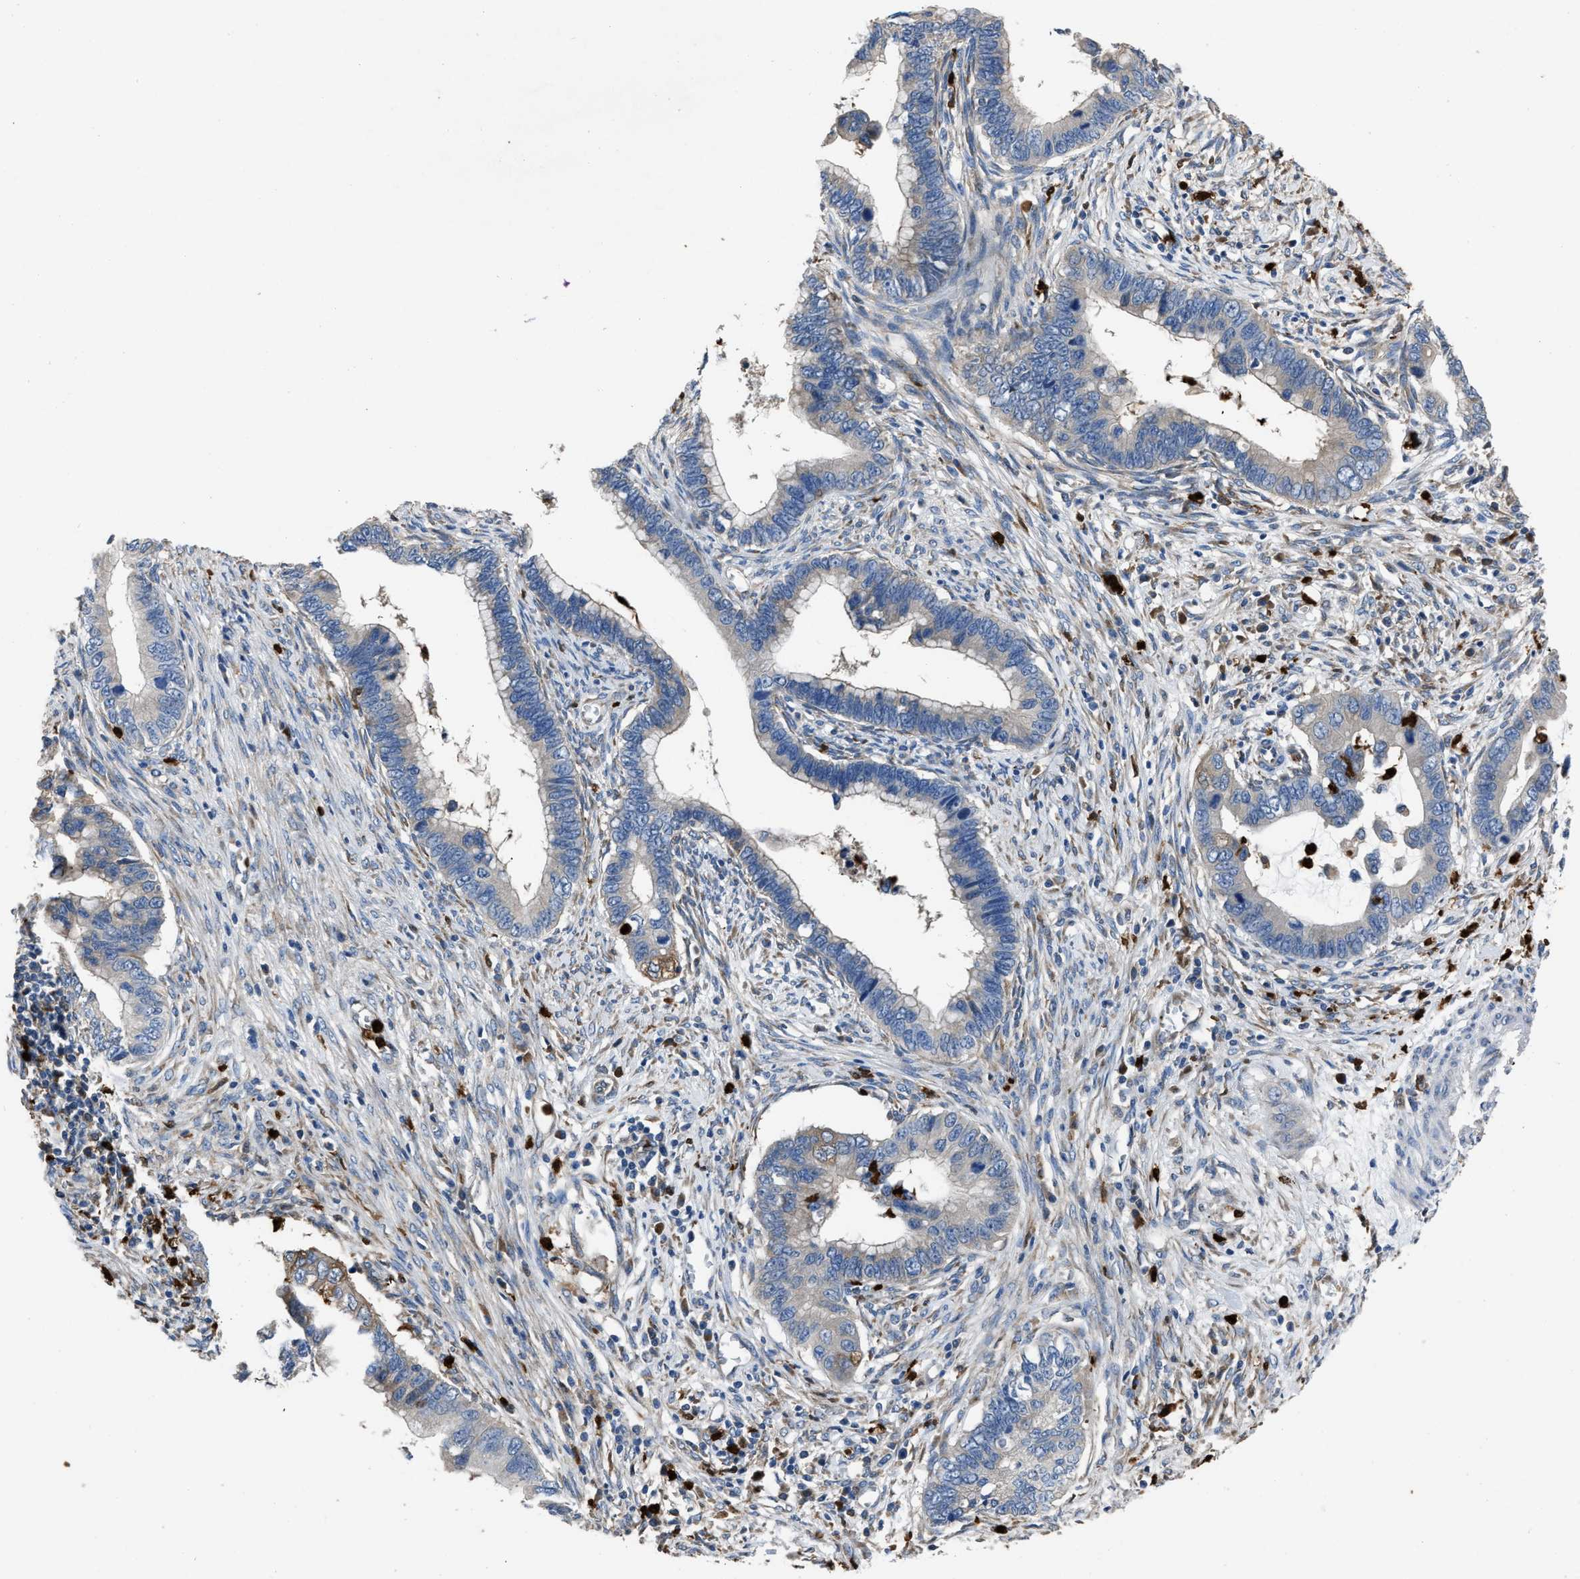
{"staining": {"intensity": "weak", "quantity": "<25%", "location": "cytoplasmic/membranous"}, "tissue": "cervical cancer", "cell_type": "Tumor cells", "image_type": "cancer", "snomed": [{"axis": "morphology", "description": "Adenocarcinoma, NOS"}, {"axis": "topography", "description": "Cervix"}], "caption": "Tumor cells show no significant positivity in cervical cancer.", "gene": "ANGPT1", "patient": {"sex": "female", "age": 44}}